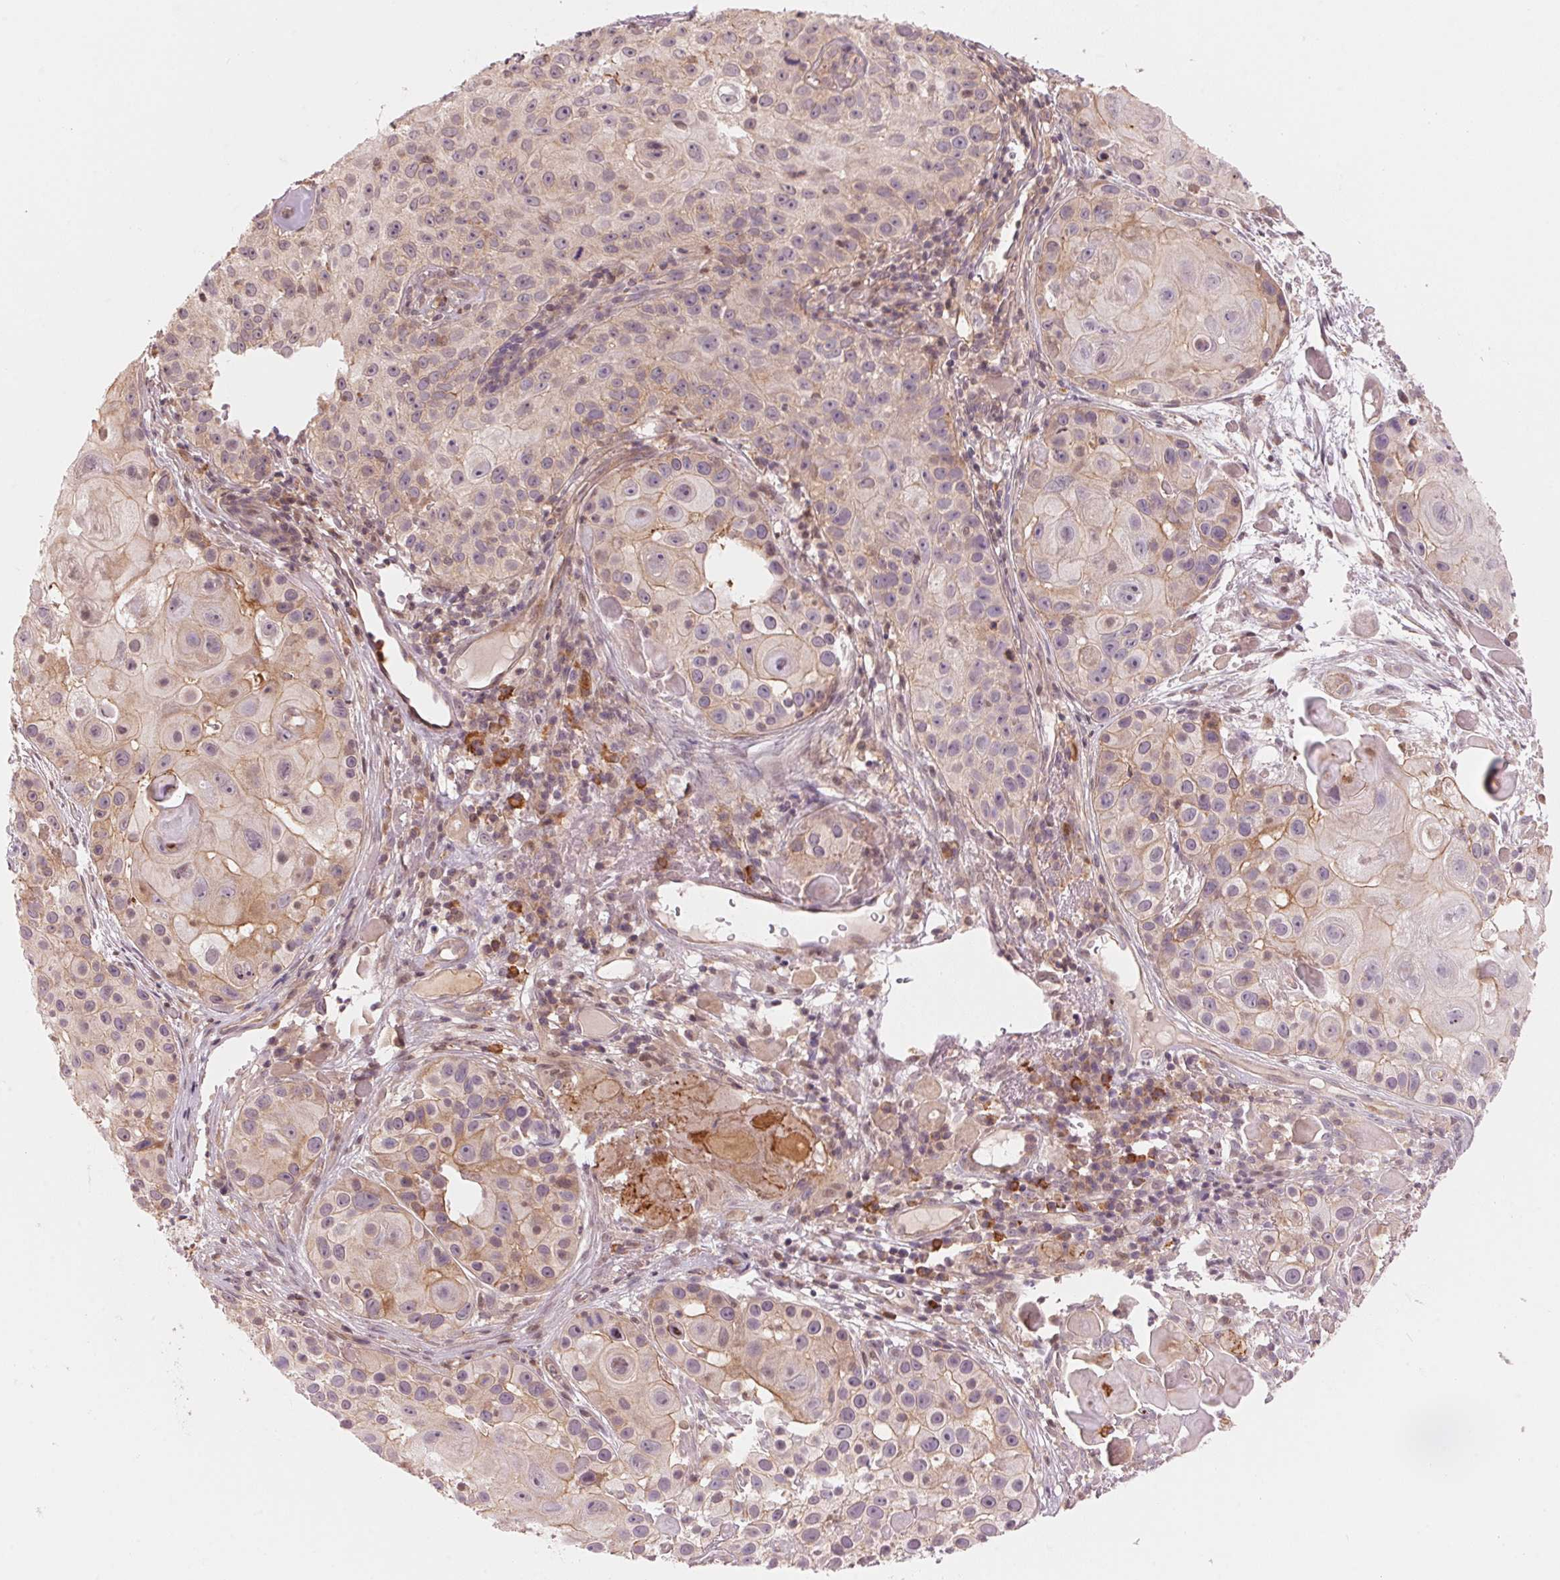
{"staining": {"intensity": "weak", "quantity": "<25%", "location": "cytoplasmic/membranous"}, "tissue": "skin cancer", "cell_type": "Tumor cells", "image_type": "cancer", "snomed": [{"axis": "morphology", "description": "Squamous cell carcinoma, NOS"}, {"axis": "topography", "description": "Skin"}], "caption": "DAB (3,3'-diaminobenzidine) immunohistochemical staining of human squamous cell carcinoma (skin) shows no significant expression in tumor cells. The staining is performed using DAB brown chromogen with nuclei counter-stained in using hematoxylin.", "gene": "PRKN", "patient": {"sex": "male", "age": 92}}